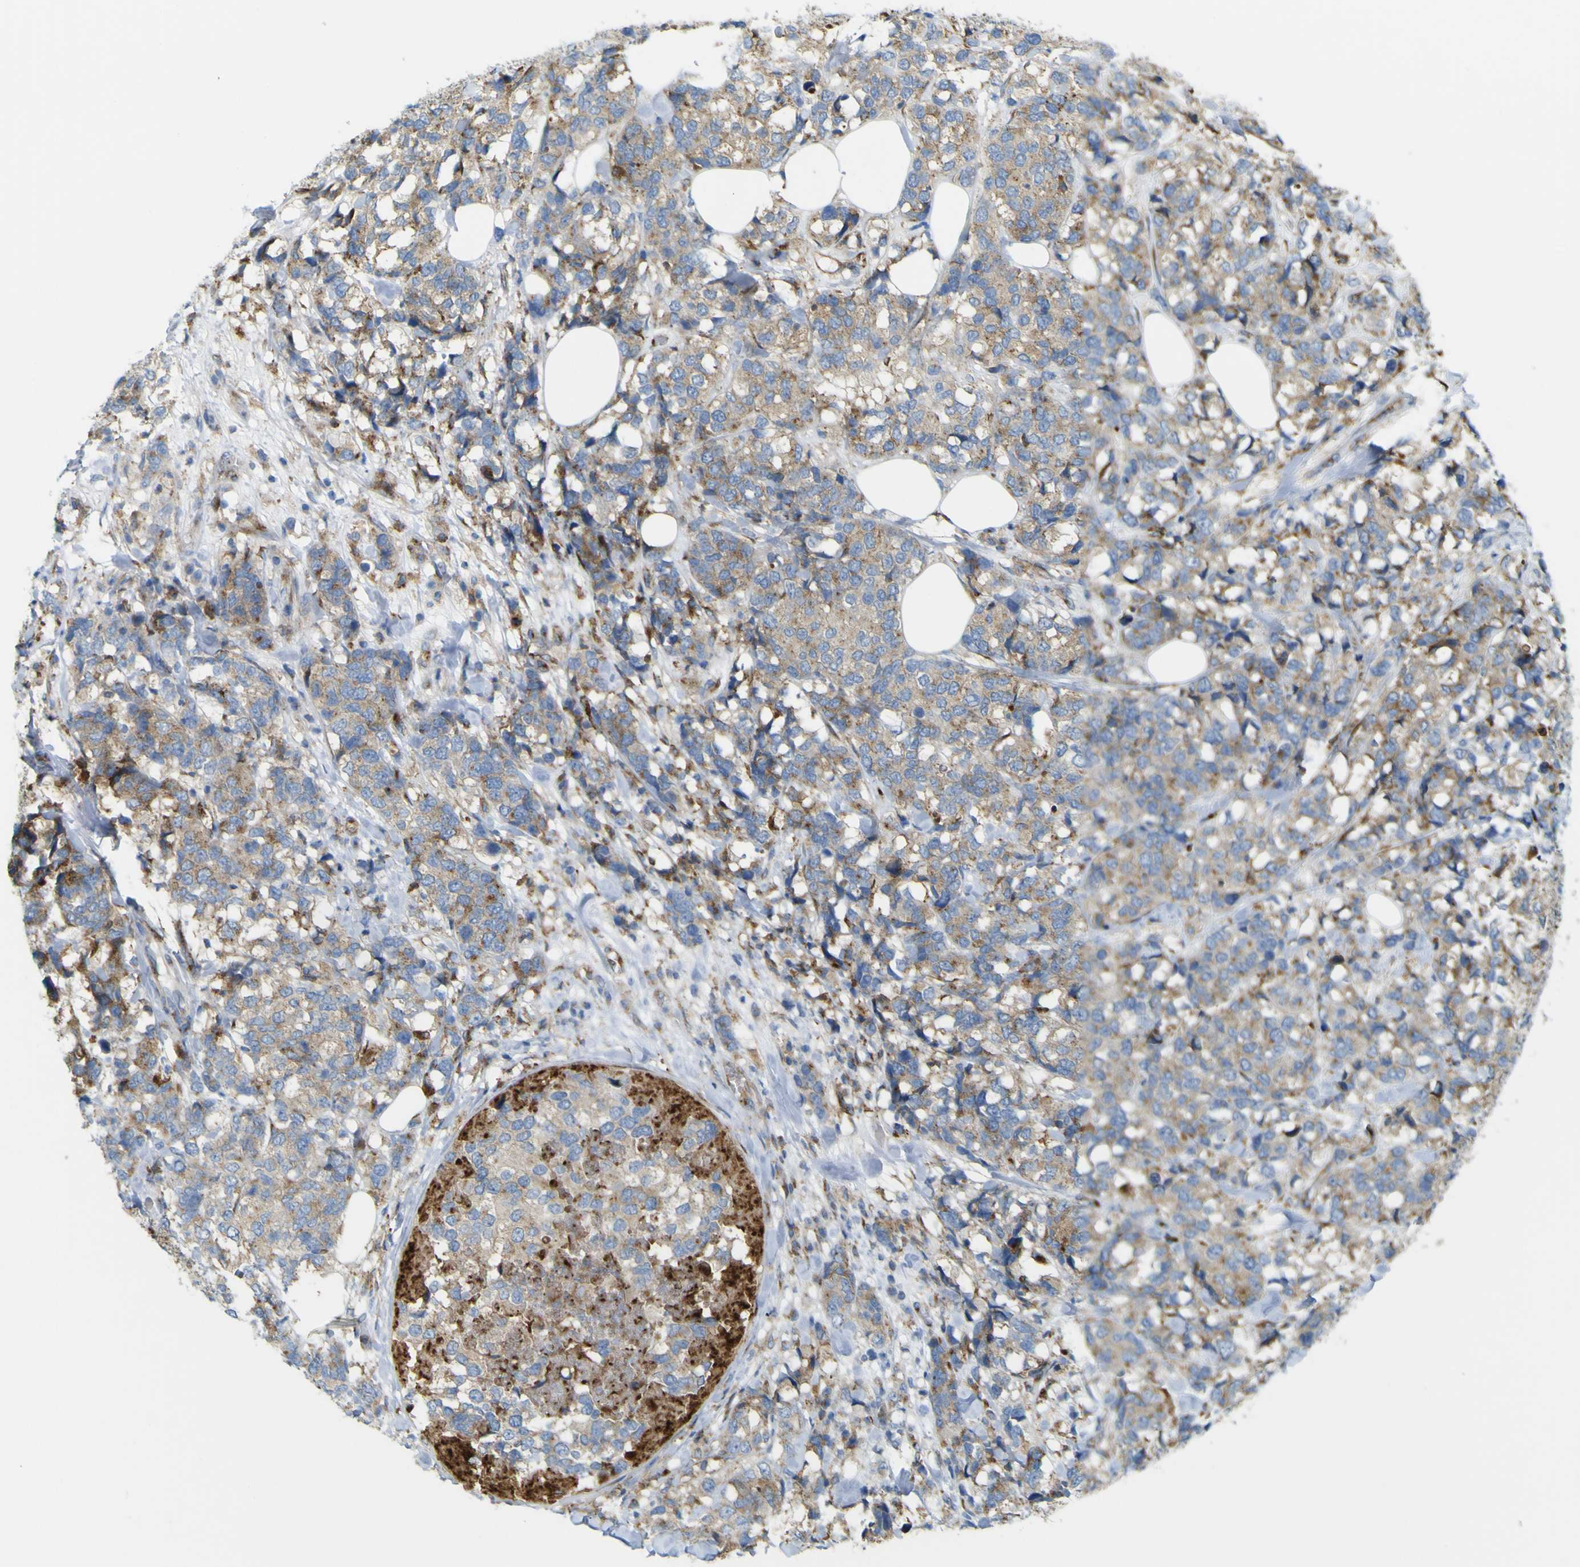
{"staining": {"intensity": "weak", "quantity": ">75%", "location": "cytoplasmic/membranous"}, "tissue": "breast cancer", "cell_type": "Tumor cells", "image_type": "cancer", "snomed": [{"axis": "morphology", "description": "Lobular carcinoma"}, {"axis": "topography", "description": "Breast"}], "caption": "Brown immunohistochemical staining in human lobular carcinoma (breast) demonstrates weak cytoplasmic/membranous expression in approximately >75% of tumor cells.", "gene": "IGF2R", "patient": {"sex": "female", "age": 59}}